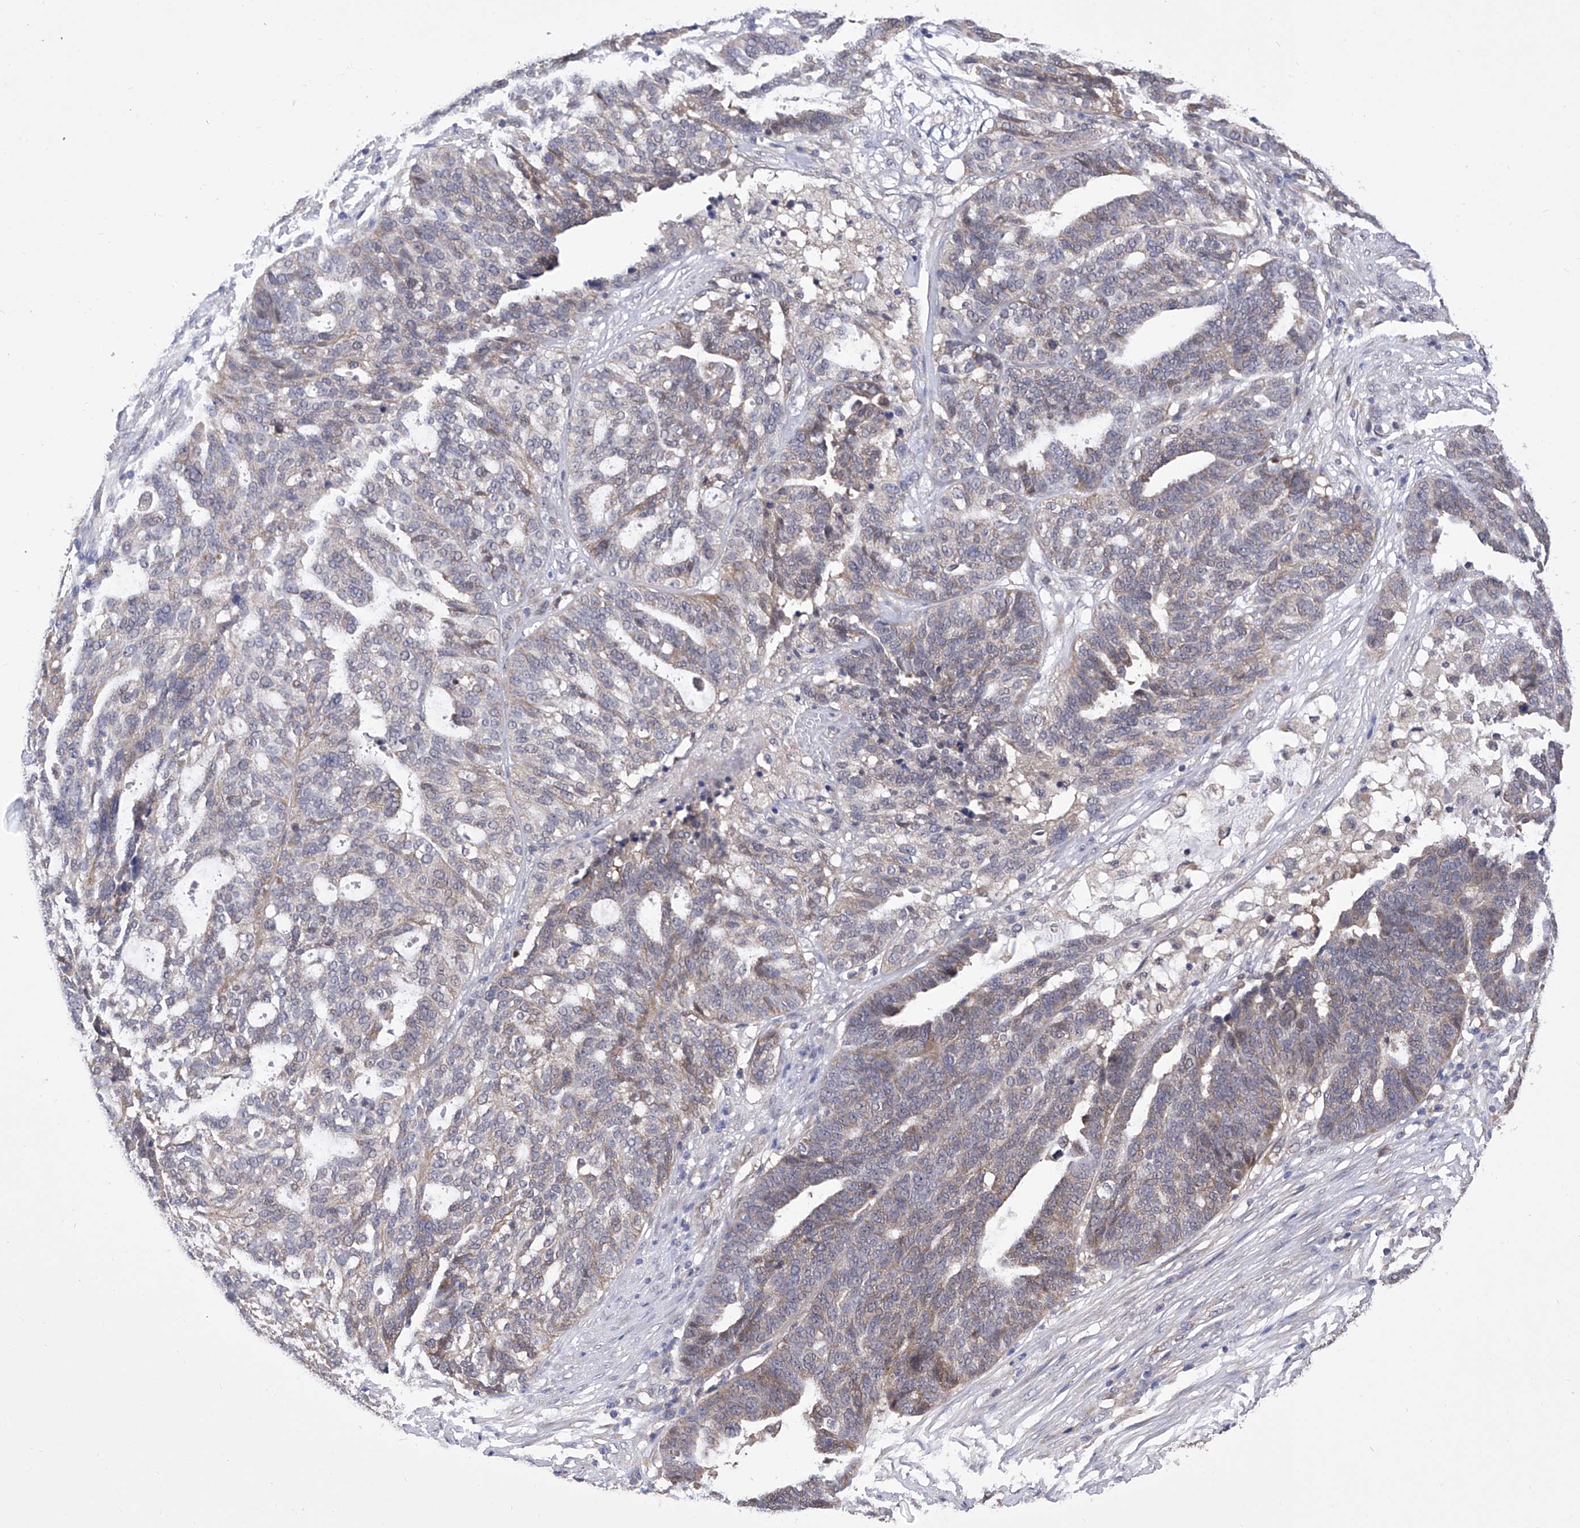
{"staining": {"intensity": "negative", "quantity": "none", "location": "none"}, "tissue": "ovarian cancer", "cell_type": "Tumor cells", "image_type": "cancer", "snomed": [{"axis": "morphology", "description": "Cystadenocarcinoma, serous, NOS"}, {"axis": "topography", "description": "Ovary"}], "caption": "Immunohistochemical staining of ovarian cancer (serous cystadenocarcinoma) exhibits no significant staining in tumor cells.", "gene": "USP45", "patient": {"sex": "female", "age": 59}}